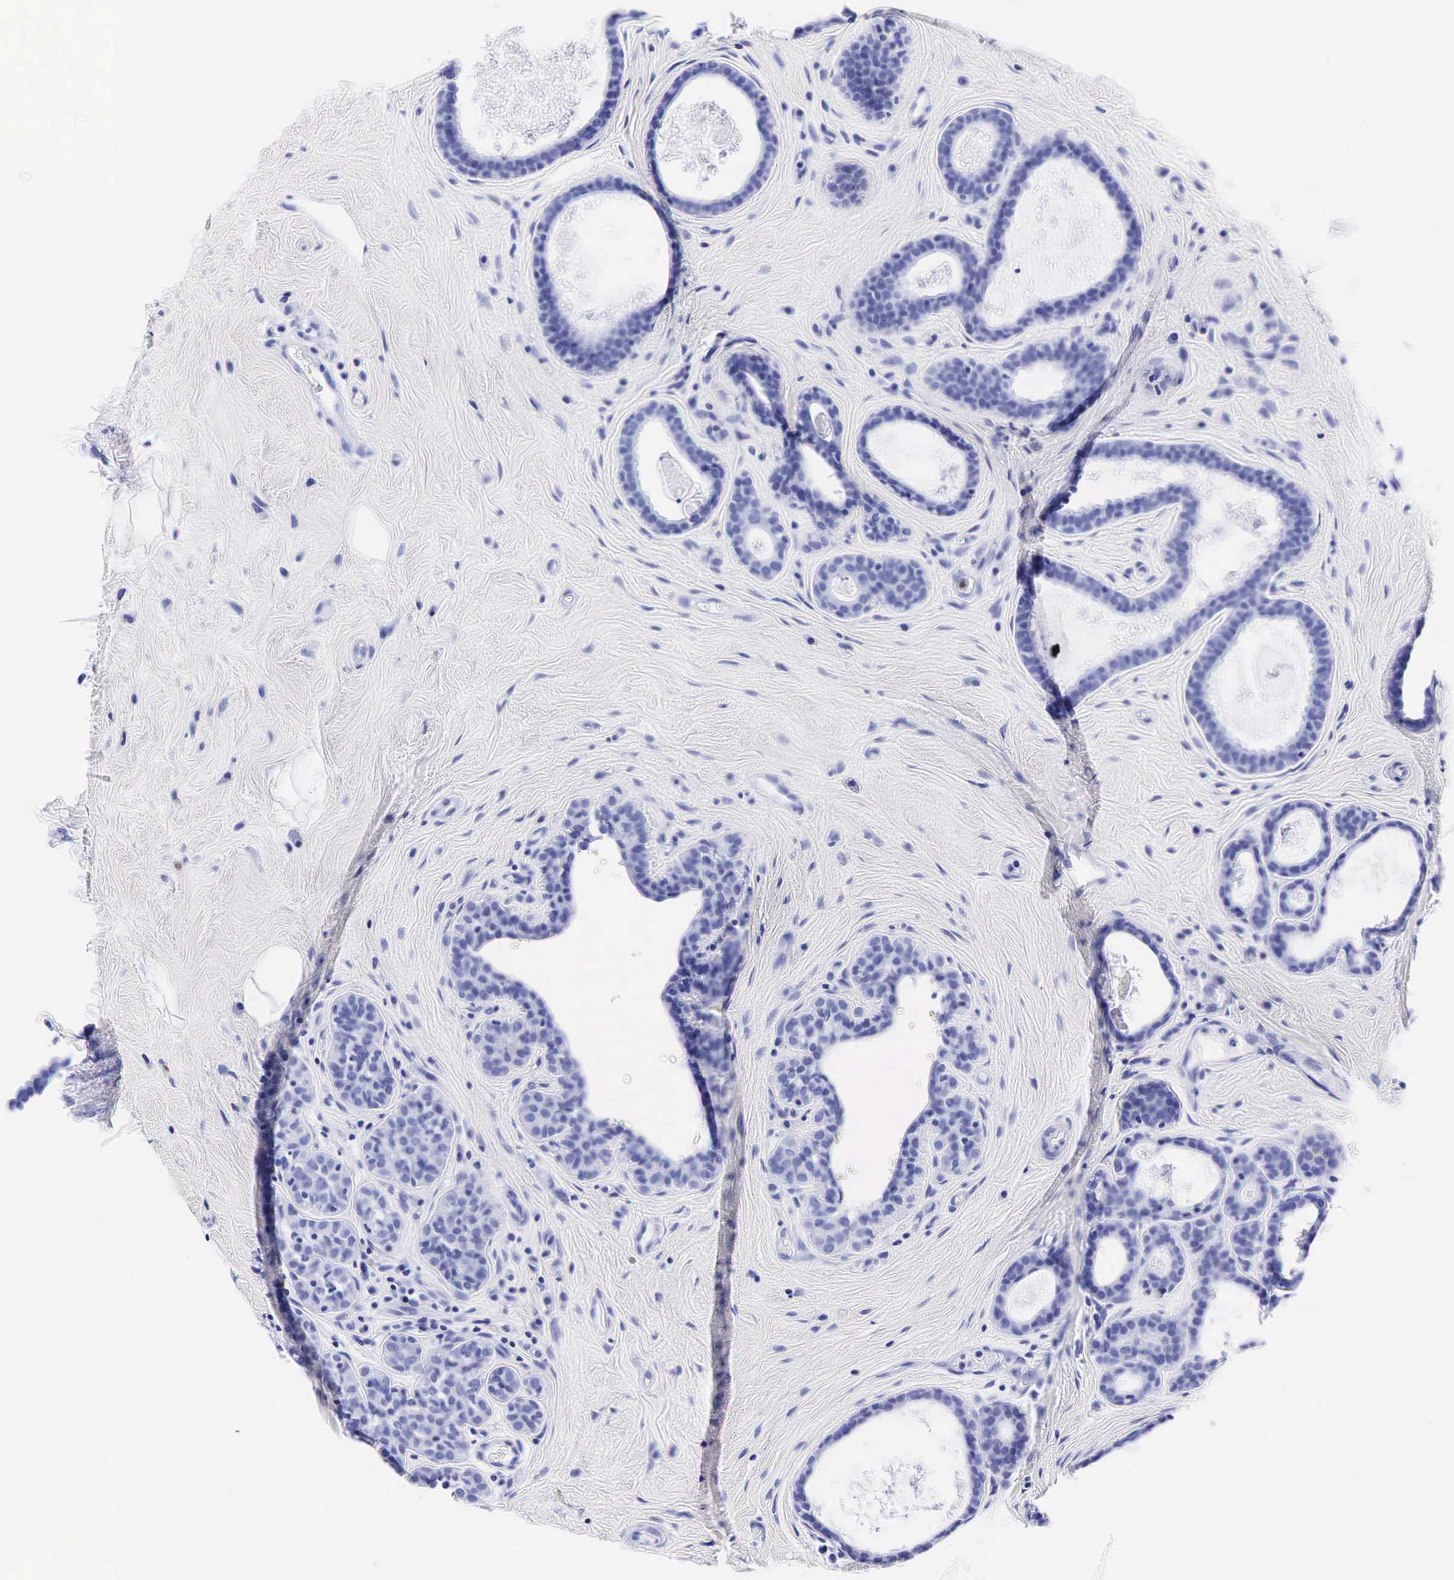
{"staining": {"intensity": "negative", "quantity": "none", "location": "none"}, "tissue": "breast cancer", "cell_type": "Tumor cells", "image_type": "cancer", "snomed": [{"axis": "morphology", "description": "Duct carcinoma"}, {"axis": "topography", "description": "Breast"}], "caption": "DAB immunohistochemical staining of infiltrating ductal carcinoma (breast) shows no significant positivity in tumor cells.", "gene": "KLK3", "patient": {"sex": "female", "age": 72}}